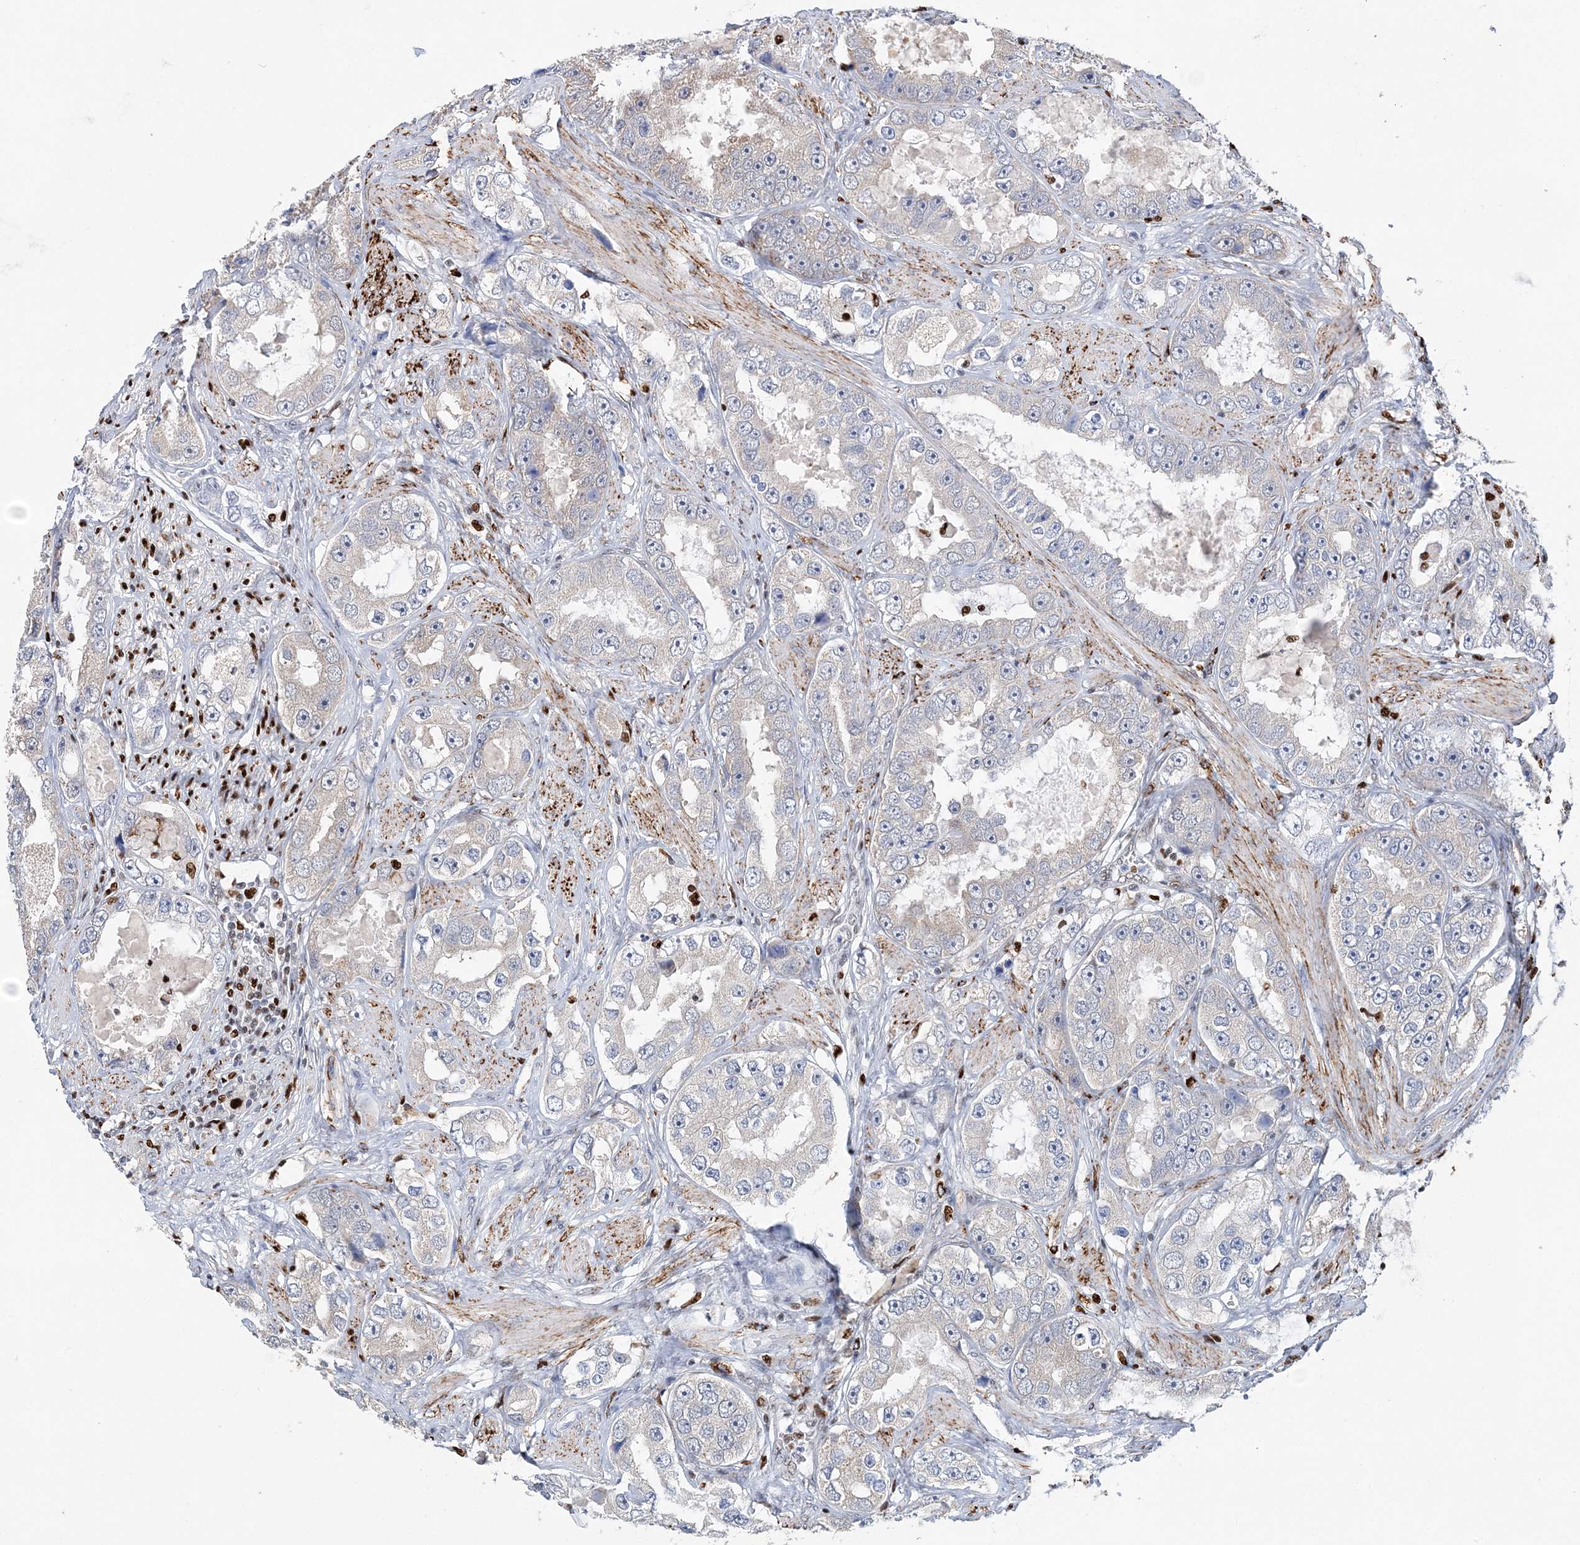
{"staining": {"intensity": "negative", "quantity": "none", "location": "none"}, "tissue": "prostate cancer", "cell_type": "Tumor cells", "image_type": "cancer", "snomed": [{"axis": "morphology", "description": "Adenocarcinoma, High grade"}, {"axis": "topography", "description": "Prostate"}], "caption": "The photomicrograph demonstrates no significant expression in tumor cells of prostate high-grade adenocarcinoma. Brightfield microscopy of immunohistochemistry (IHC) stained with DAB (brown) and hematoxylin (blue), captured at high magnification.", "gene": "NIT2", "patient": {"sex": "male", "age": 63}}